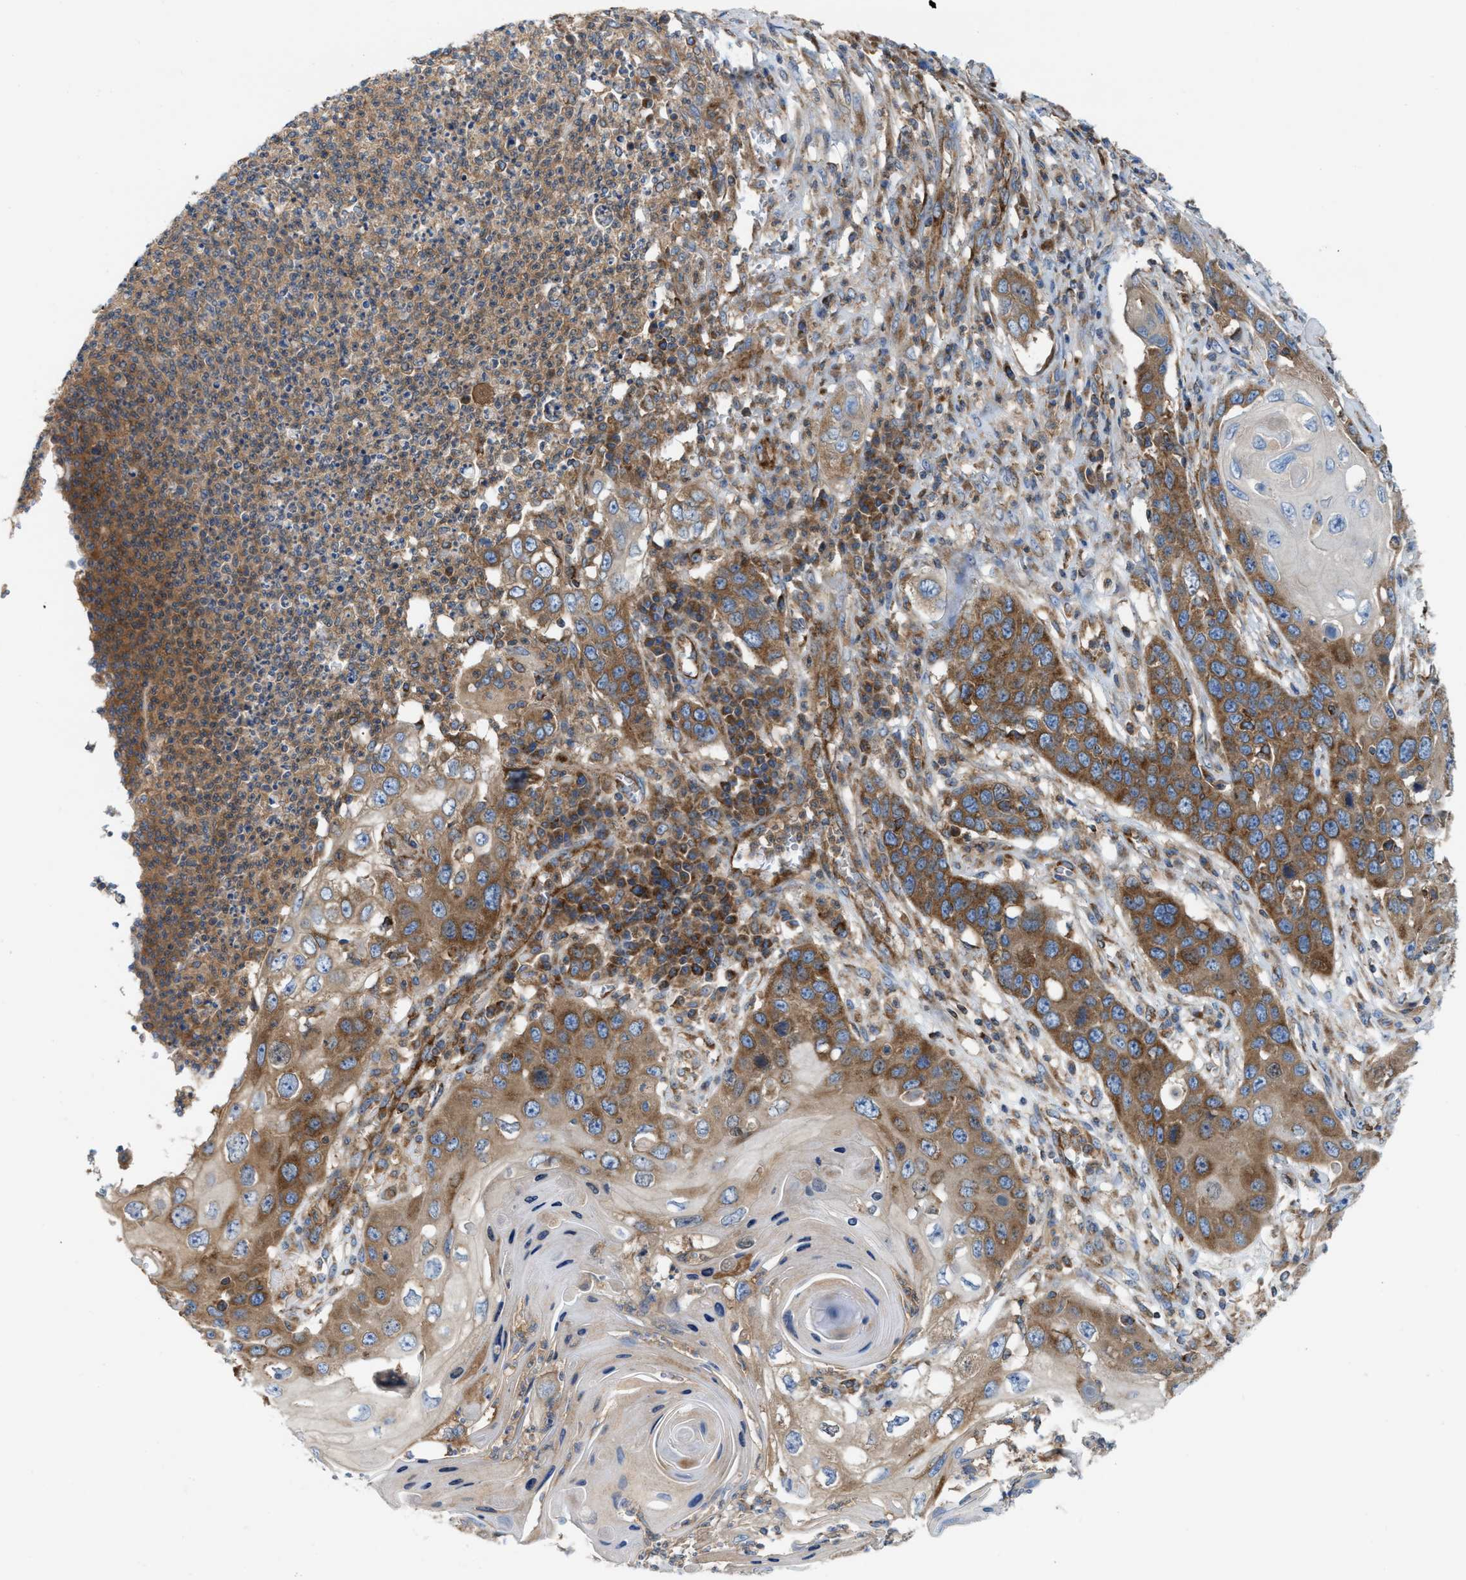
{"staining": {"intensity": "moderate", "quantity": ">75%", "location": "cytoplasmic/membranous"}, "tissue": "skin cancer", "cell_type": "Tumor cells", "image_type": "cancer", "snomed": [{"axis": "morphology", "description": "Squamous cell carcinoma, NOS"}, {"axis": "topography", "description": "Skin"}], "caption": "Moderate cytoplasmic/membranous expression is identified in about >75% of tumor cells in skin squamous cell carcinoma. (Stains: DAB (3,3'-diaminobenzidine) in brown, nuclei in blue, Microscopy: brightfield microscopy at high magnification).", "gene": "TBC1D15", "patient": {"sex": "male", "age": 86}}